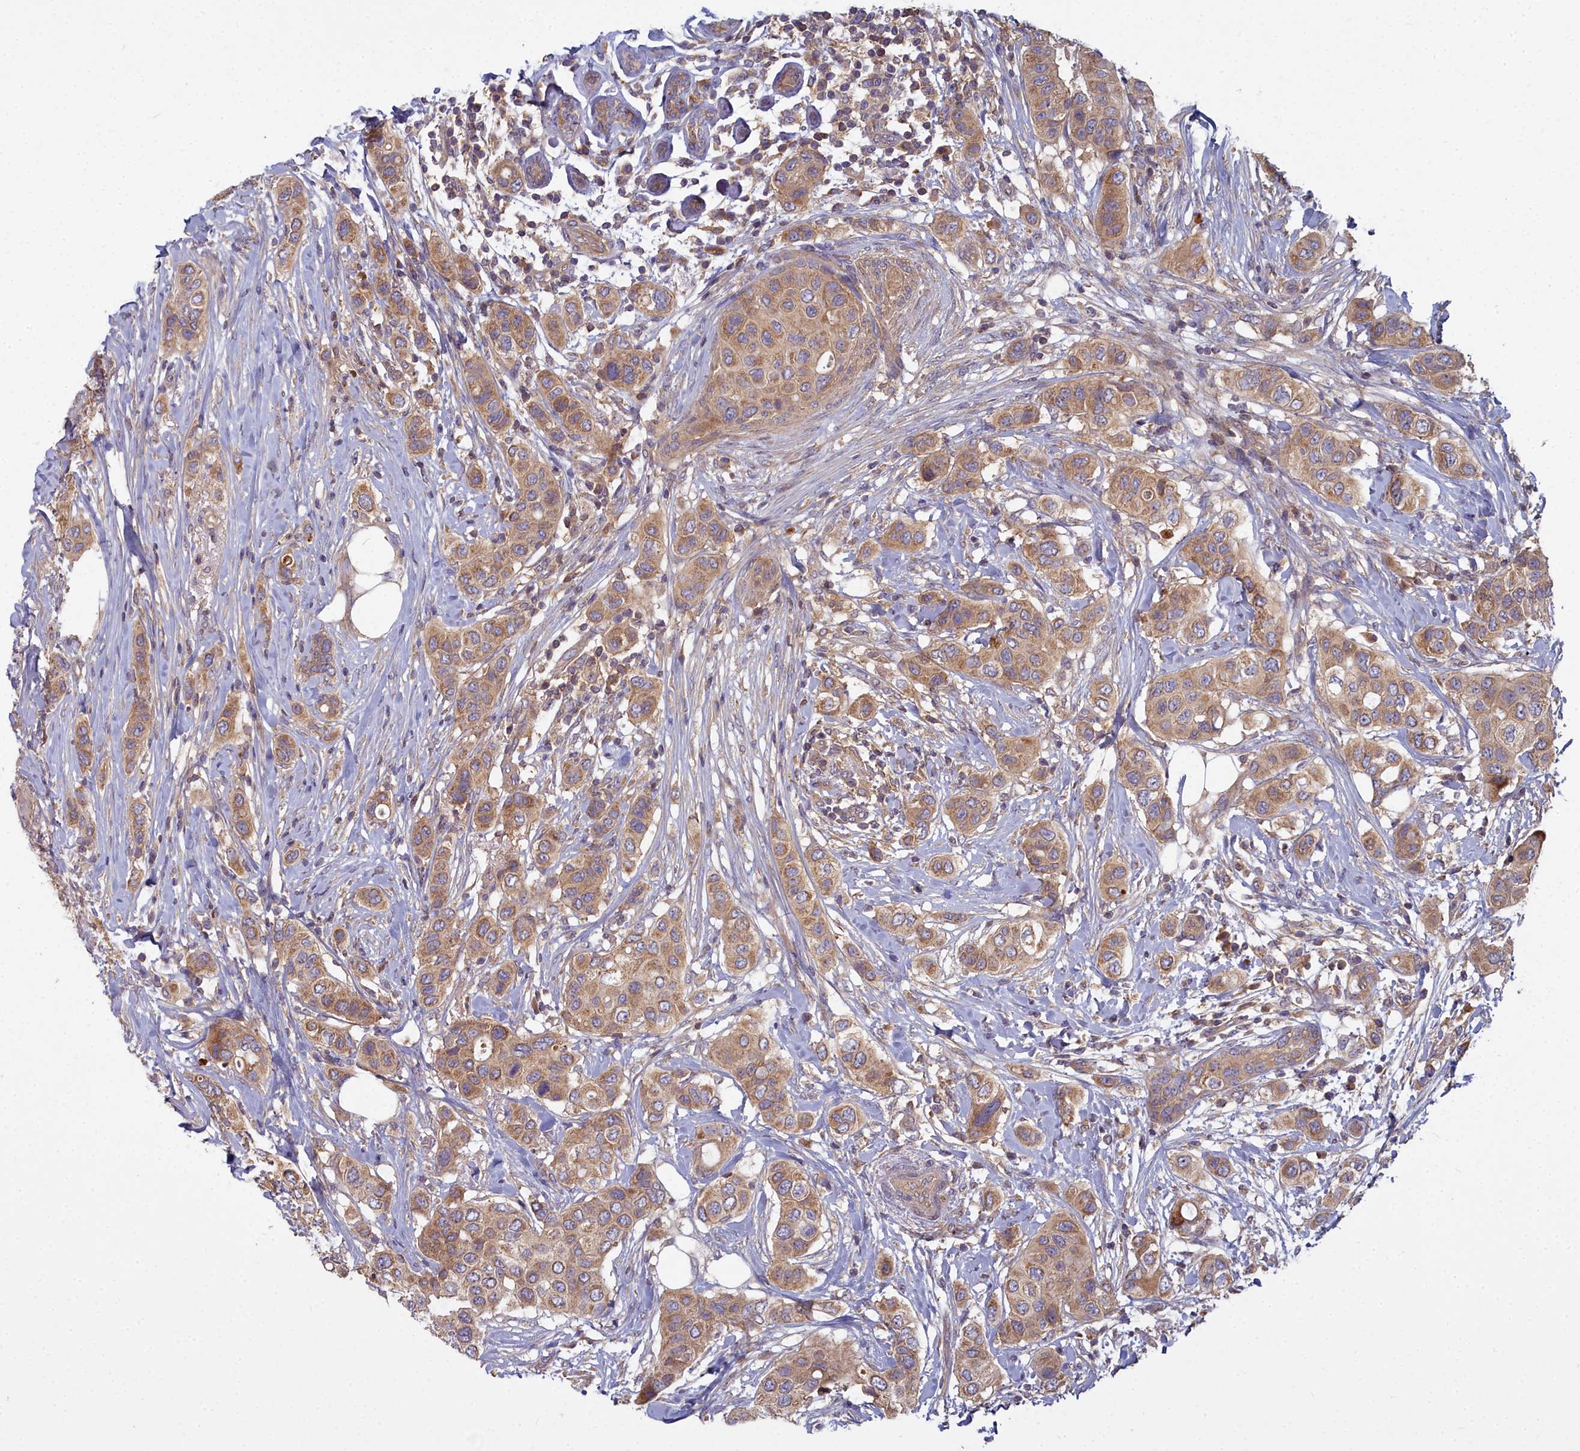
{"staining": {"intensity": "moderate", "quantity": ">75%", "location": "cytoplasmic/membranous"}, "tissue": "breast cancer", "cell_type": "Tumor cells", "image_type": "cancer", "snomed": [{"axis": "morphology", "description": "Lobular carcinoma"}, {"axis": "topography", "description": "Breast"}], "caption": "Immunohistochemical staining of human breast cancer (lobular carcinoma) displays moderate cytoplasmic/membranous protein staining in approximately >75% of tumor cells.", "gene": "CCDC167", "patient": {"sex": "female", "age": 51}}